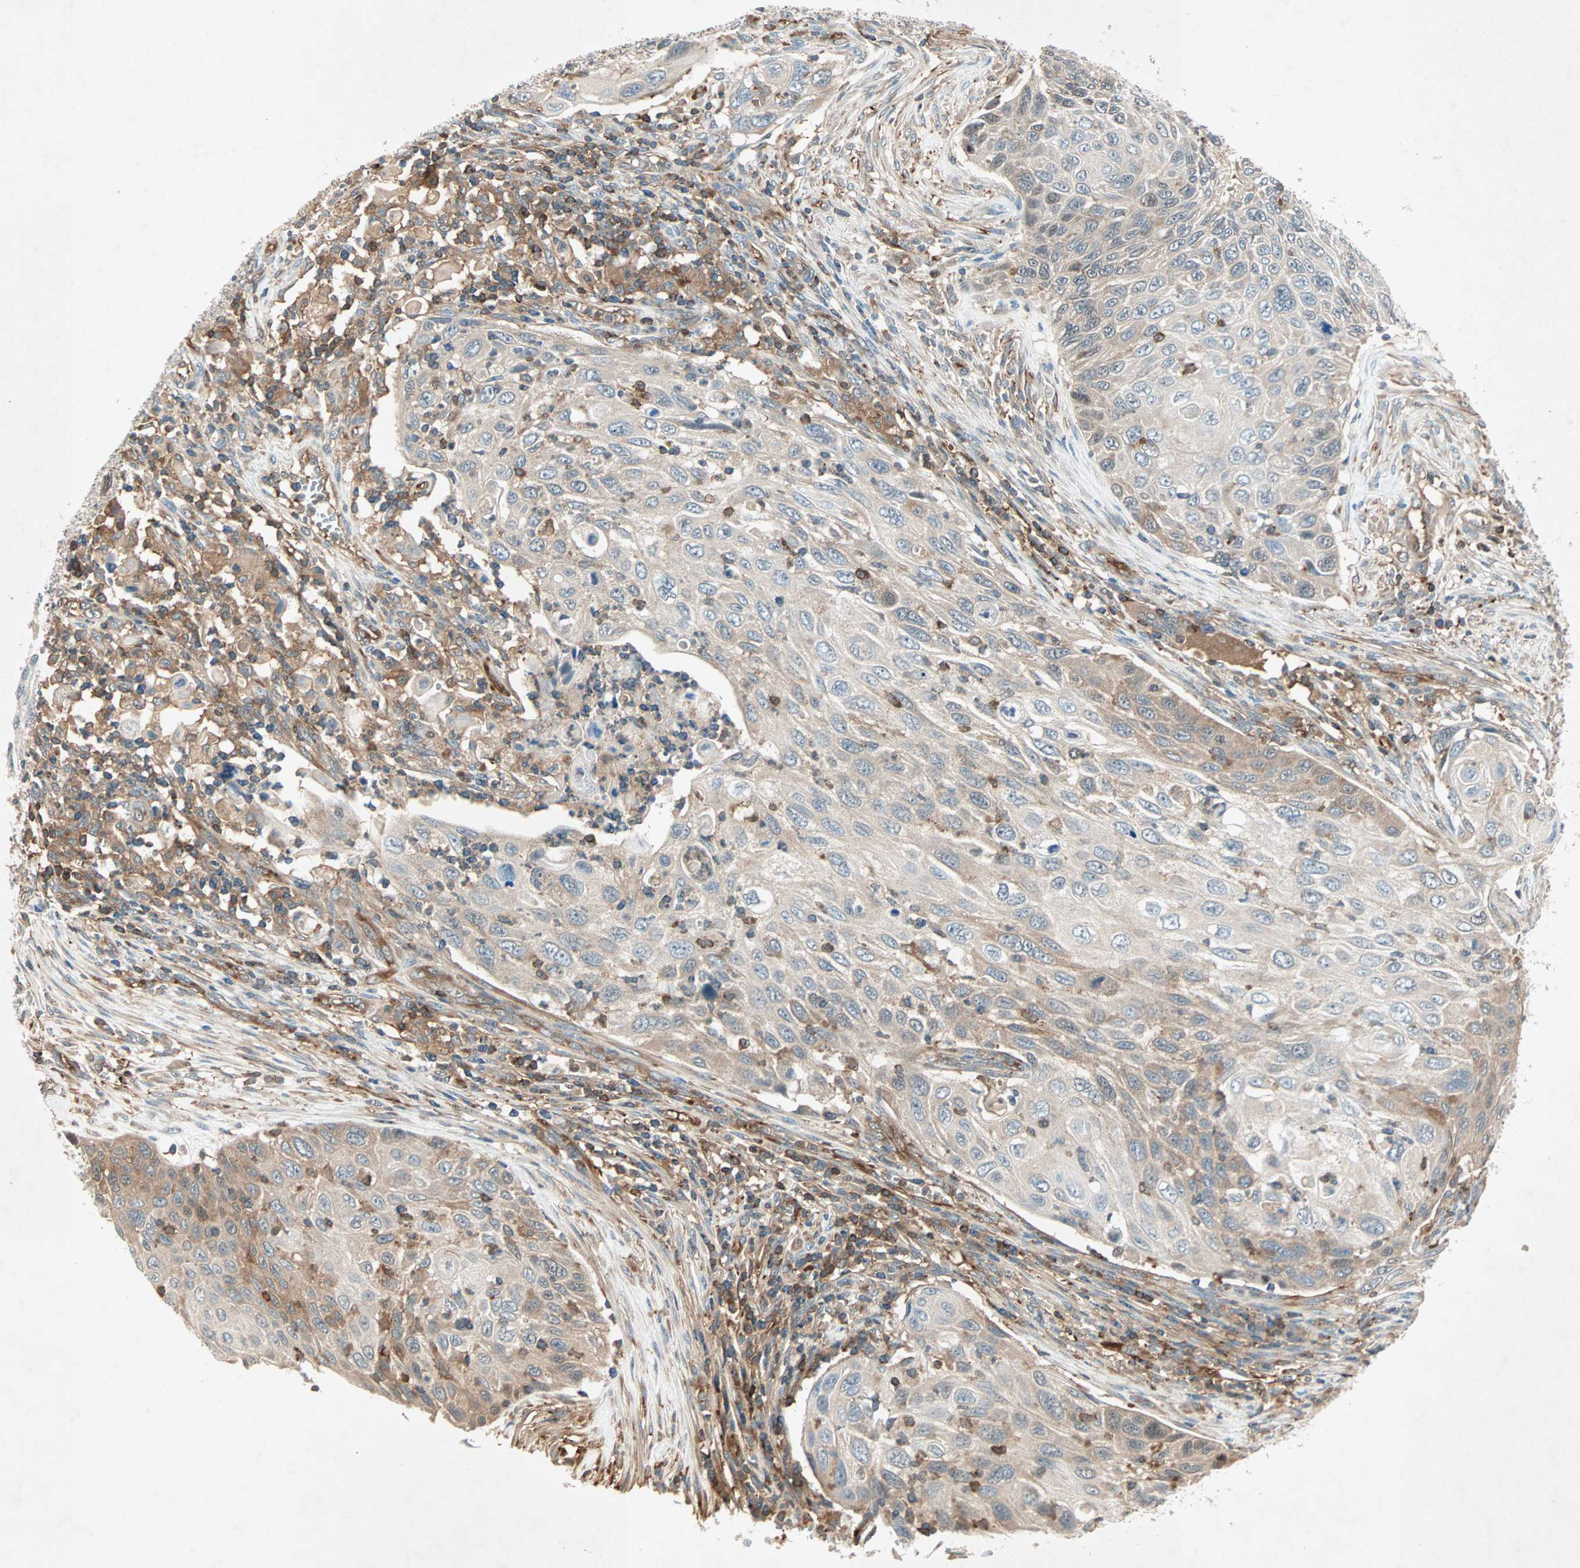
{"staining": {"intensity": "weak", "quantity": ">75%", "location": "cytoplasmic/membranous"}, "tissue": "cervical cancer", "cell_type": "Tumor cells", "image_type": "cancer", "snomed": [{"axis": "morphology", "description": "Squamous cell carcinoma, NOS"}, {"axis": "topography", "description": "Cervix"}], "caption": "There is low levels of weak cytoplasmic/membranous staining in tumor cells of cervical squamous cell carcinoma, as demonstrated by immunohistochemical staining (brown color).", "gene": "TEC", "patient": {"sex": "female", "age": 70}}